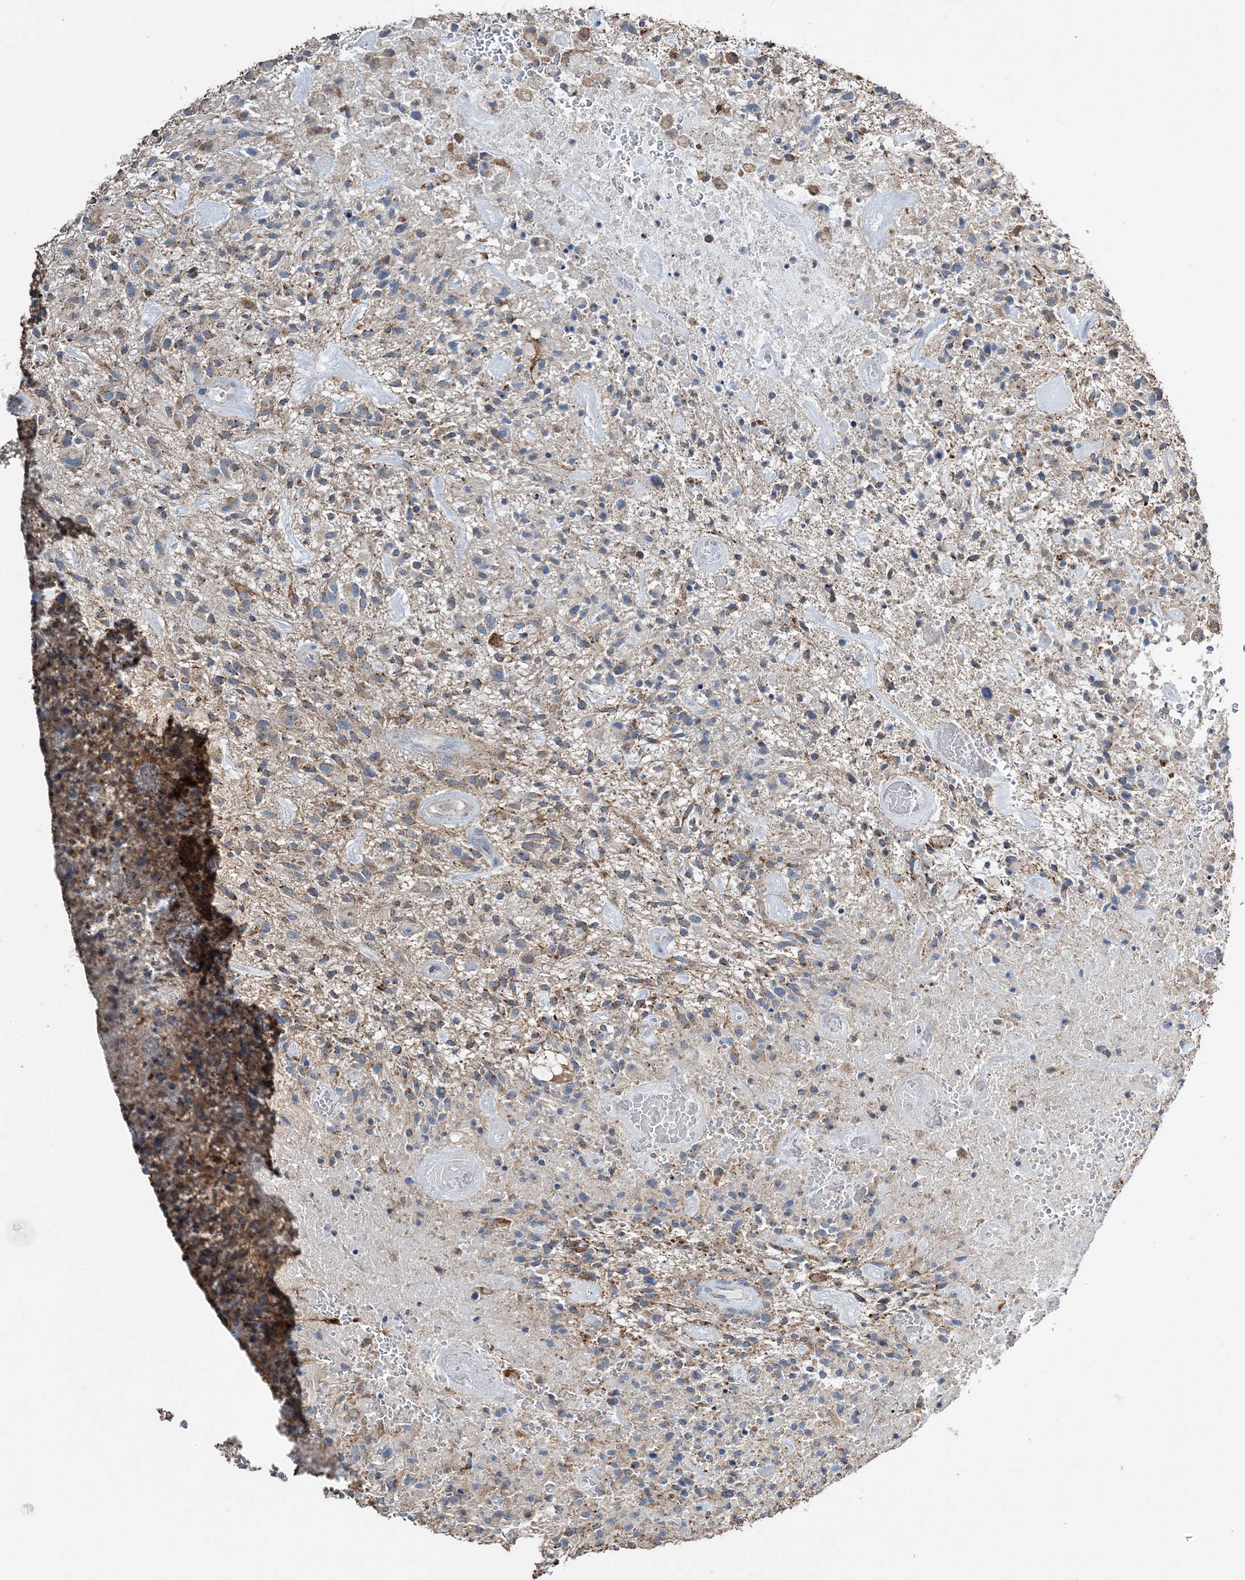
{"staining": {"intensity": "moderate", "quantity": "25%-75%", "location": "cytoplasmic/membranous"}, "tissue": "glioma", "cell_type": "Tumor cells", "image_type": "cancer", "snomed": [{"axis": "morphology", "description": "Glioma, malignant, High grade"}, {"axis": "topography", "description": "Brain"}], "caption": "Glioma tissue demonstrates moderate cytoplasmic/membranous expression in about 25%-75% of tumor cells", "gene": "TMLHE", "patient": {"sex": "male", "age": 47}}